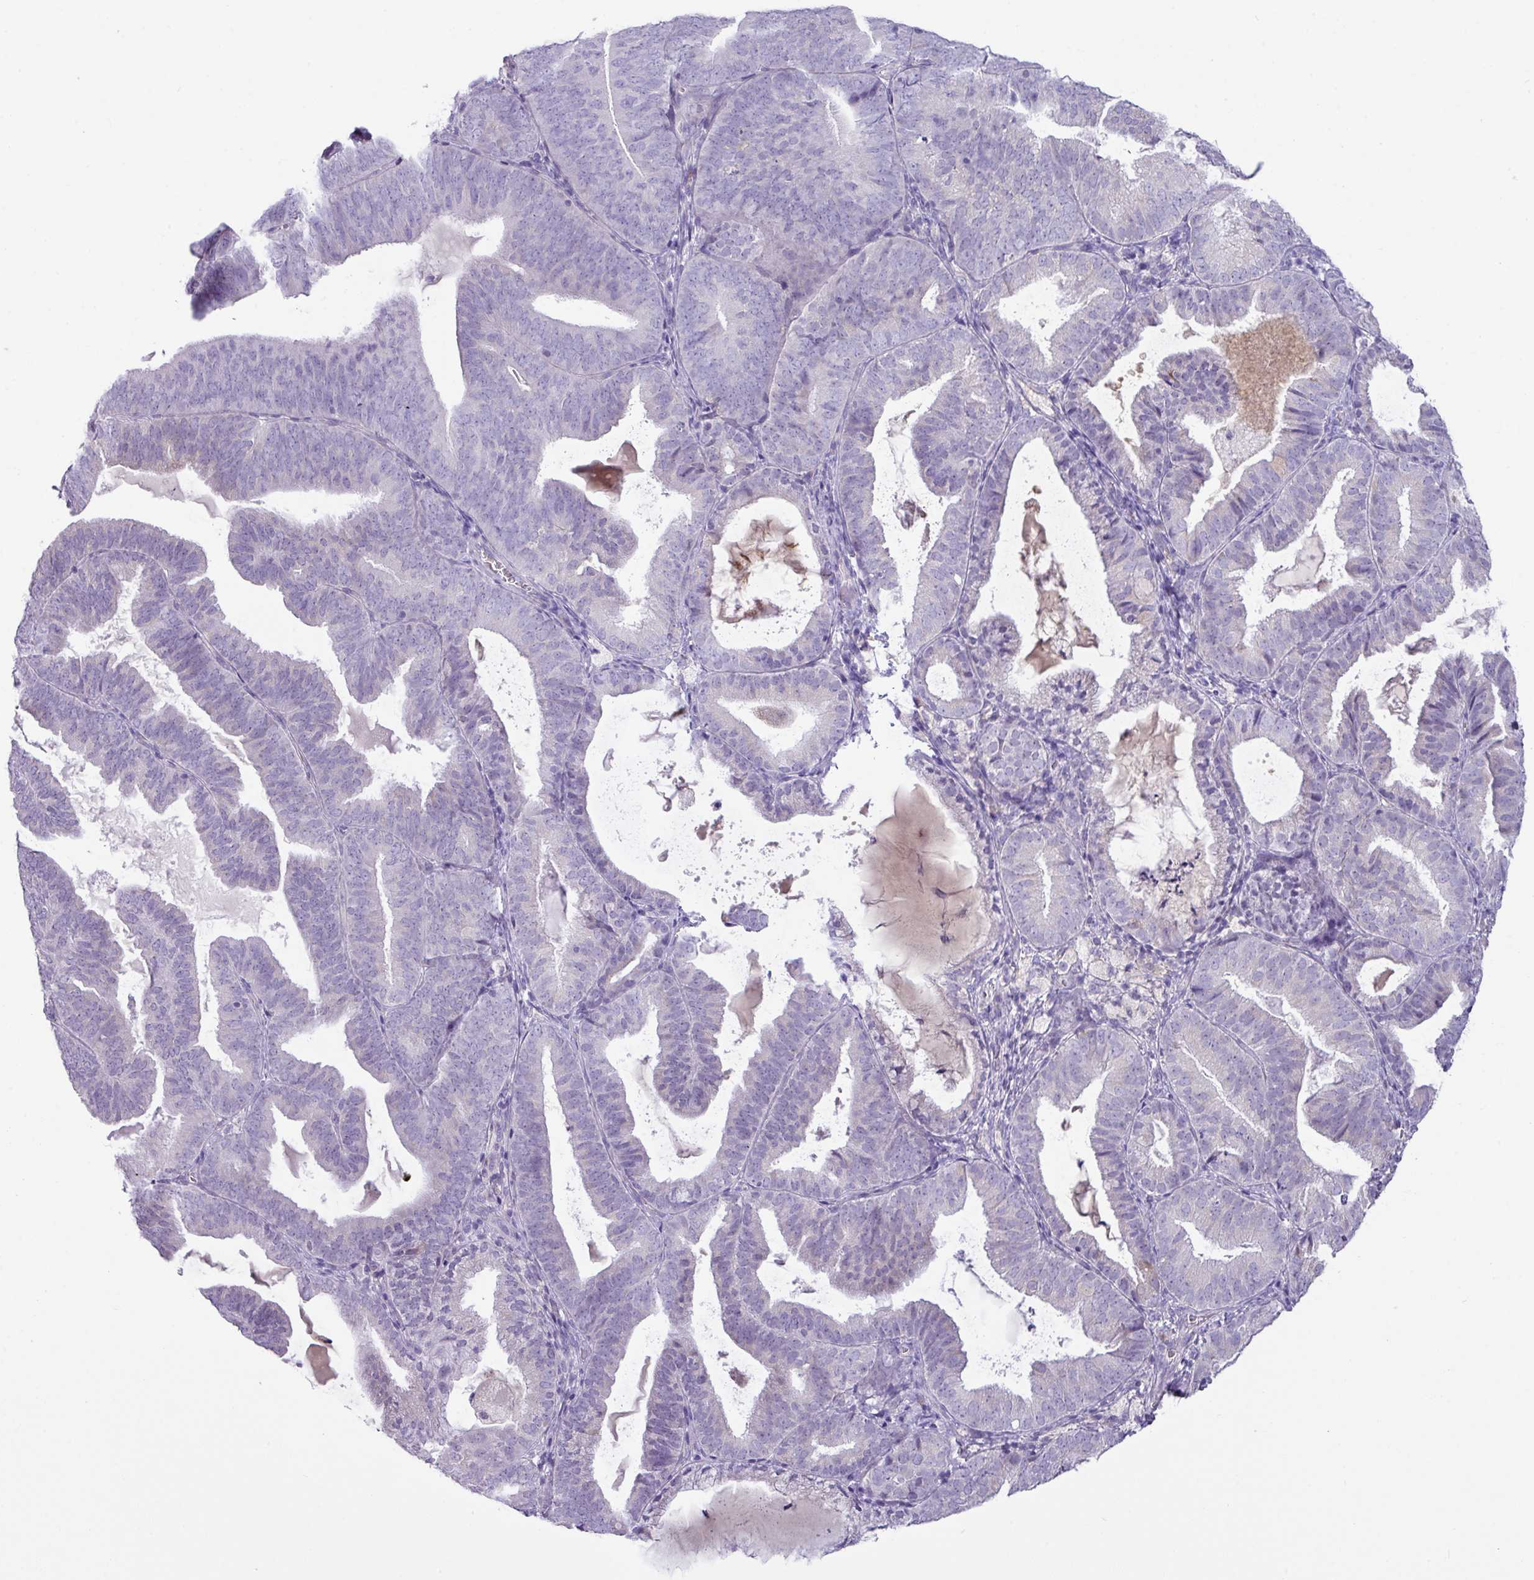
{"staining": {"intensity": "negative", "quantity": "none", "location": "none"}, "tissue": "endometrial cancer", "cell_type": "Tumor cells", "image_type": "cancer", "snomed": [{"axis": "morphology", "description": "Adenocarcinoma, NOS"}, {"axis": "topography", "description": "Endometrium"}], "caption": "Immunohistochemistry image of neoplastic tissue: human endometrial adenocarcinoma stained with DAB reveals no significant protein expression in tumor cells. (DAB (3,3'-diaminobenzidine) immunohistochemistry with hematoxylin counter stain).", "gene": "ZNF524", "patient": {"sex": "female", "age": 80}}